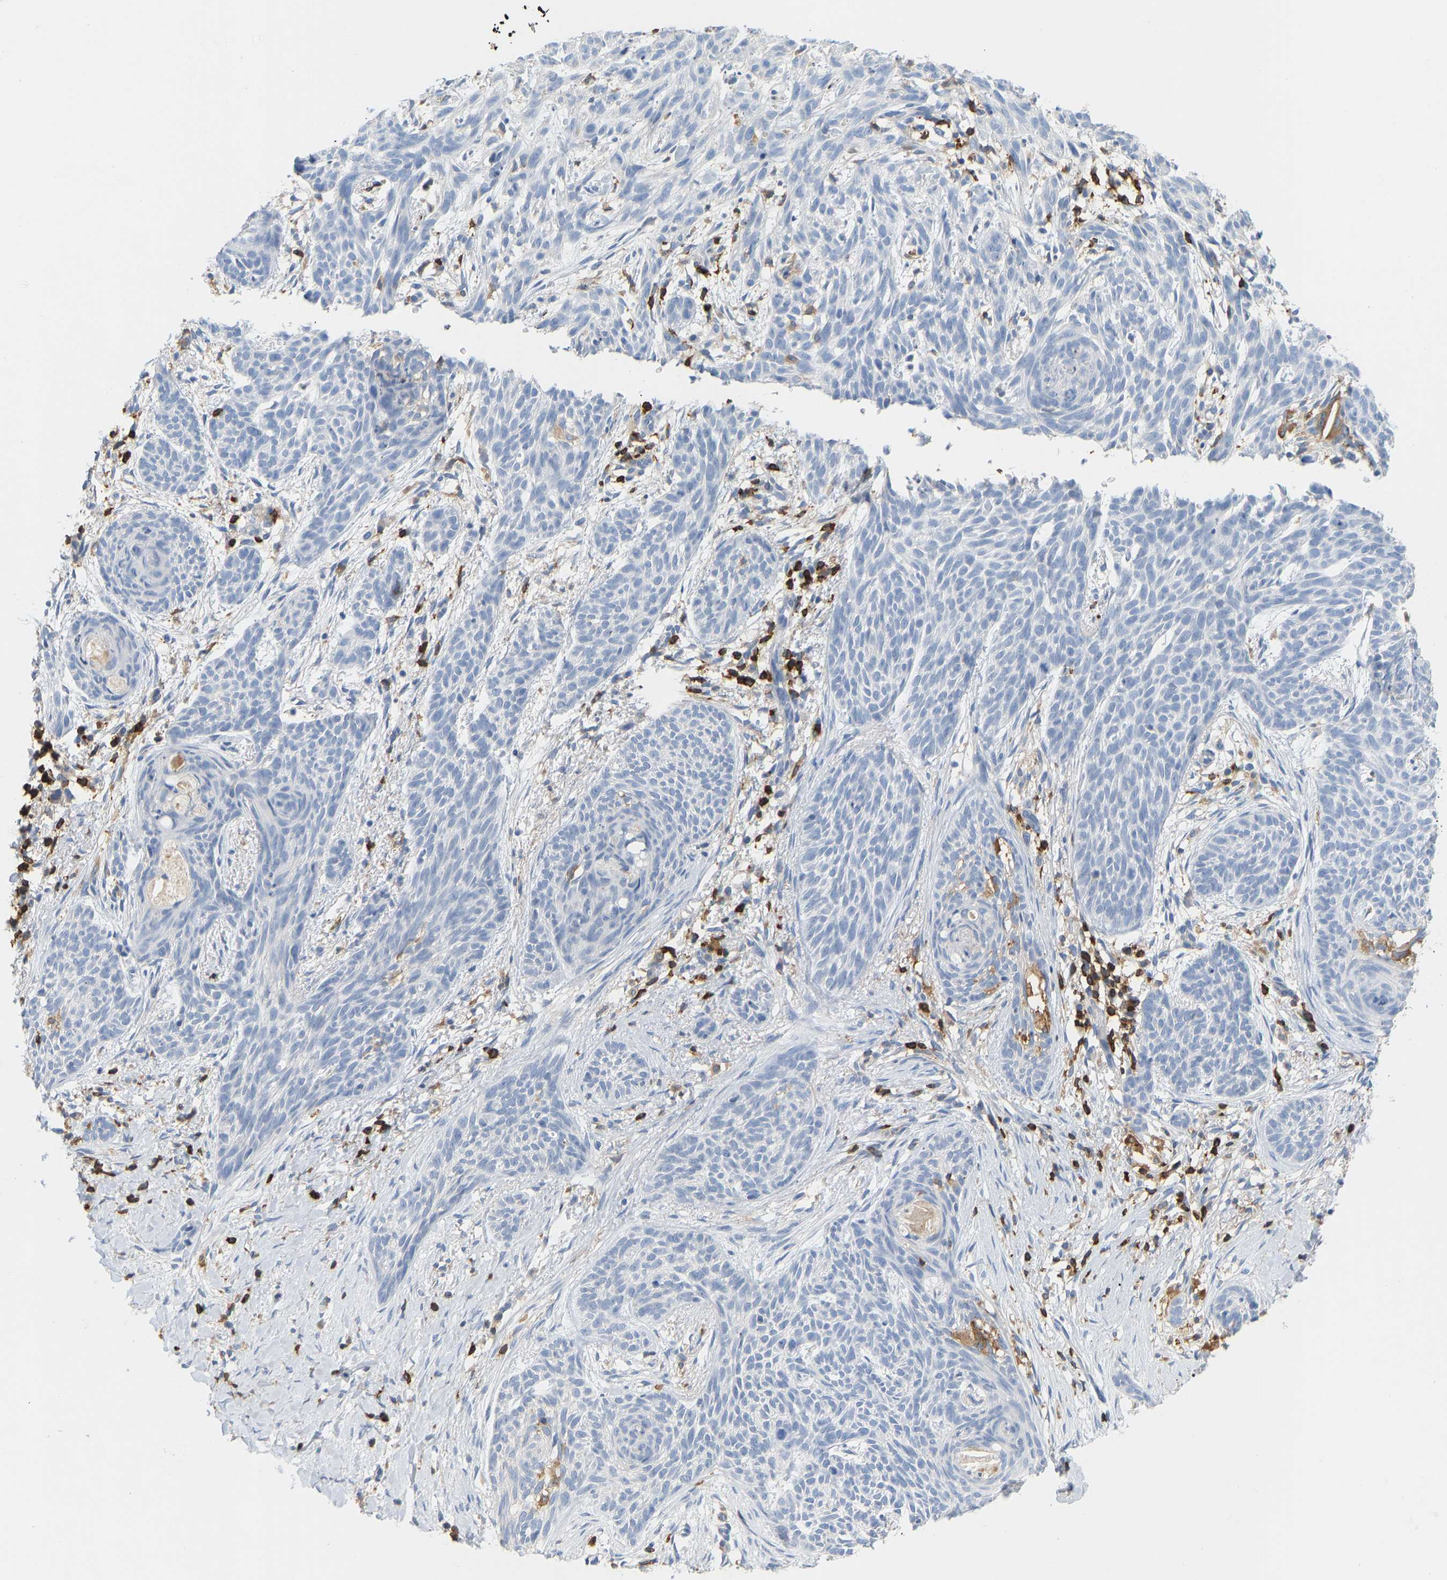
{"staining": {"intensity": "negative", "quantity": "none", "location": "none"}, "tissue": "skin cancer", "cell_type": "Tumor cells", "image_type": "cancer", "snomed": [{"axis": "morphology", "description": "Basal cell carcinoma"}, {"axis": "topography", "description": "Skin"}], "caption": "Tumor cells are negative for protein expression in human basal cell carcinoma (skin).", "gene": "EVL", "patient": {"sex": "female", "age": 59}}